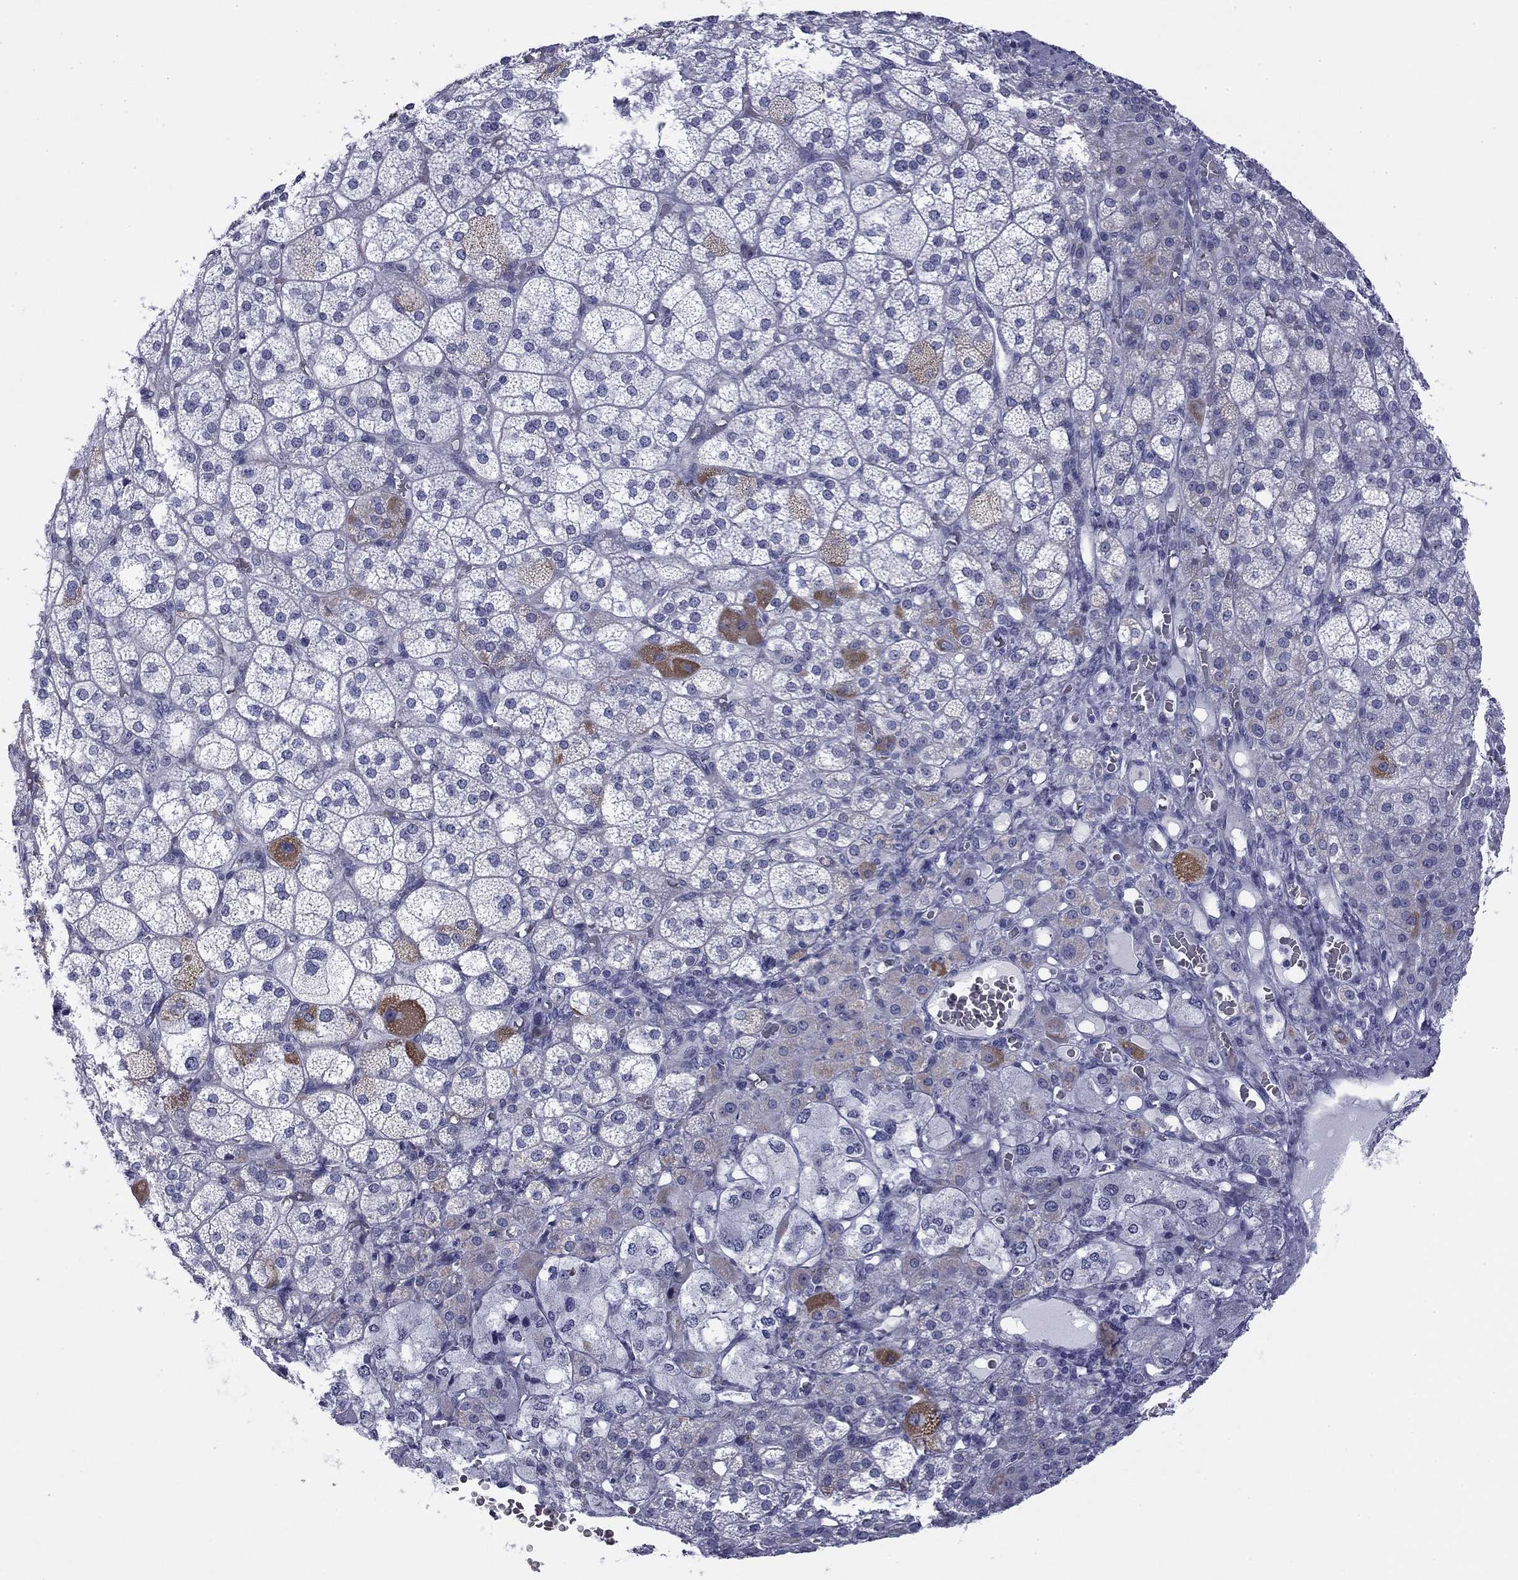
{"staining": {"intensity": "negative", "quantity": "none", "location": "none"}, "tissue": "adrenal gland", "cell_type": "Glandular cells", "image_type": "normal", "snomed": [{"axis": "morphology", "description": "Normal tissue, NOS"}, {"axis": "topography", "description": "Adrenal gland"}], "caption": "High power microscopy histopathology image of an IHC histopathology image of benign adrenal gland, revealing no significant positivity in glandular cells. Brightfield microscopy of immunohistochemistry (IHC) stained with DAB (3,3'-diaminobenzidine) (brown) and hematoxylin (blue), captured at high magnification.", "gene": "ZP2", "patient": {"sex": "female", "age": 60}}